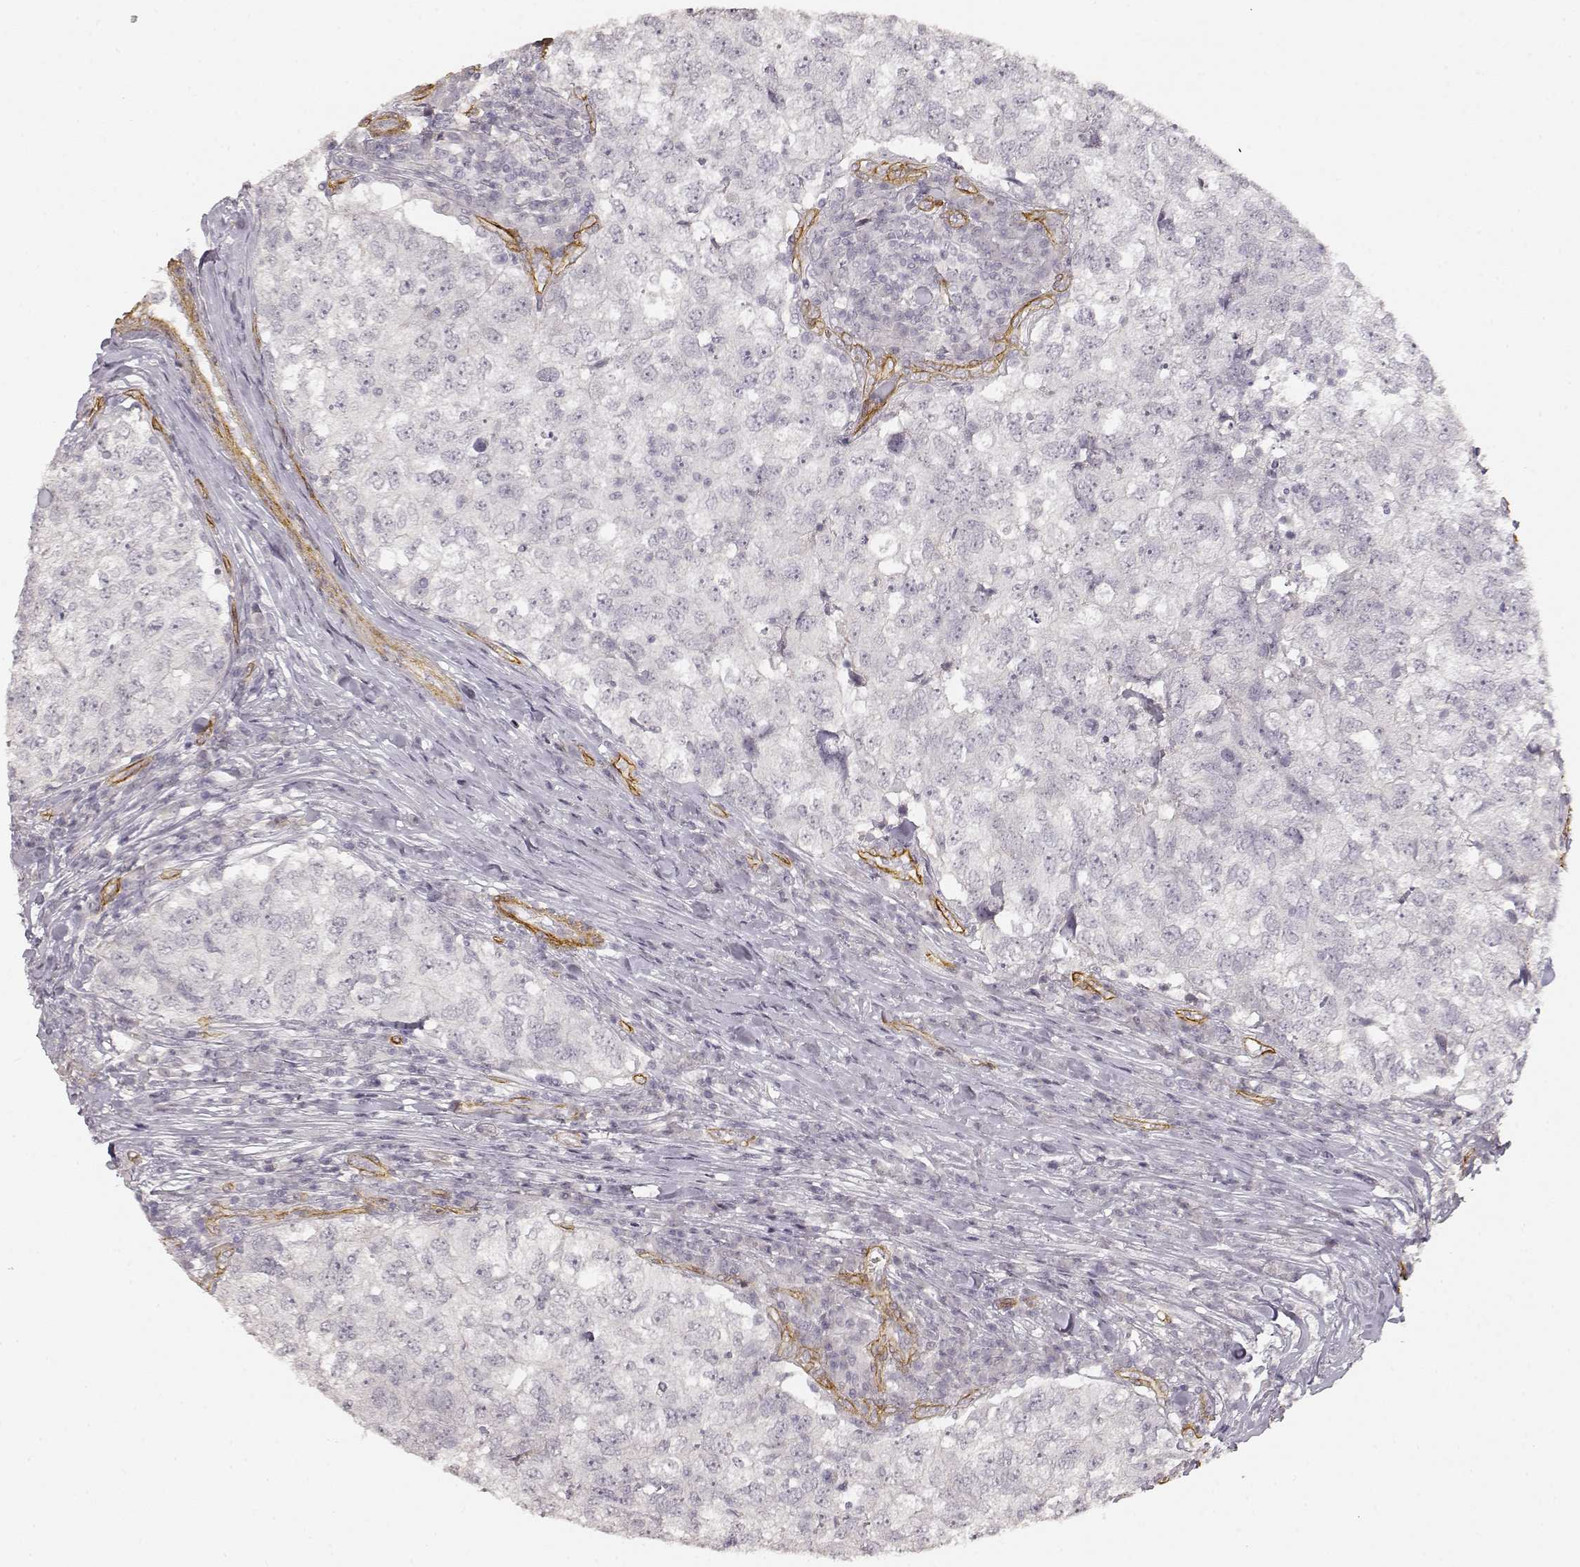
{"staining": {"intensity": "negative", "quantity": "none", "location": "none"}, "tissue": "breast cancer", "cell_type": "Tumor cells", "image_type": "cancer", "snomed": [{"axis": "morphology", "description": "Duct carcinoma"}, {"axis": "topography", "description": "Breast"}], "caption": "Immunohistochemistry micrograph of neoplastic tissue: infiltrating ductal carcinoma (breast) stained with DAB reveals no significant protein expression in tumor cells.", "gene": "LAMA4", "patient": {"sex": "female", "age": 30}}